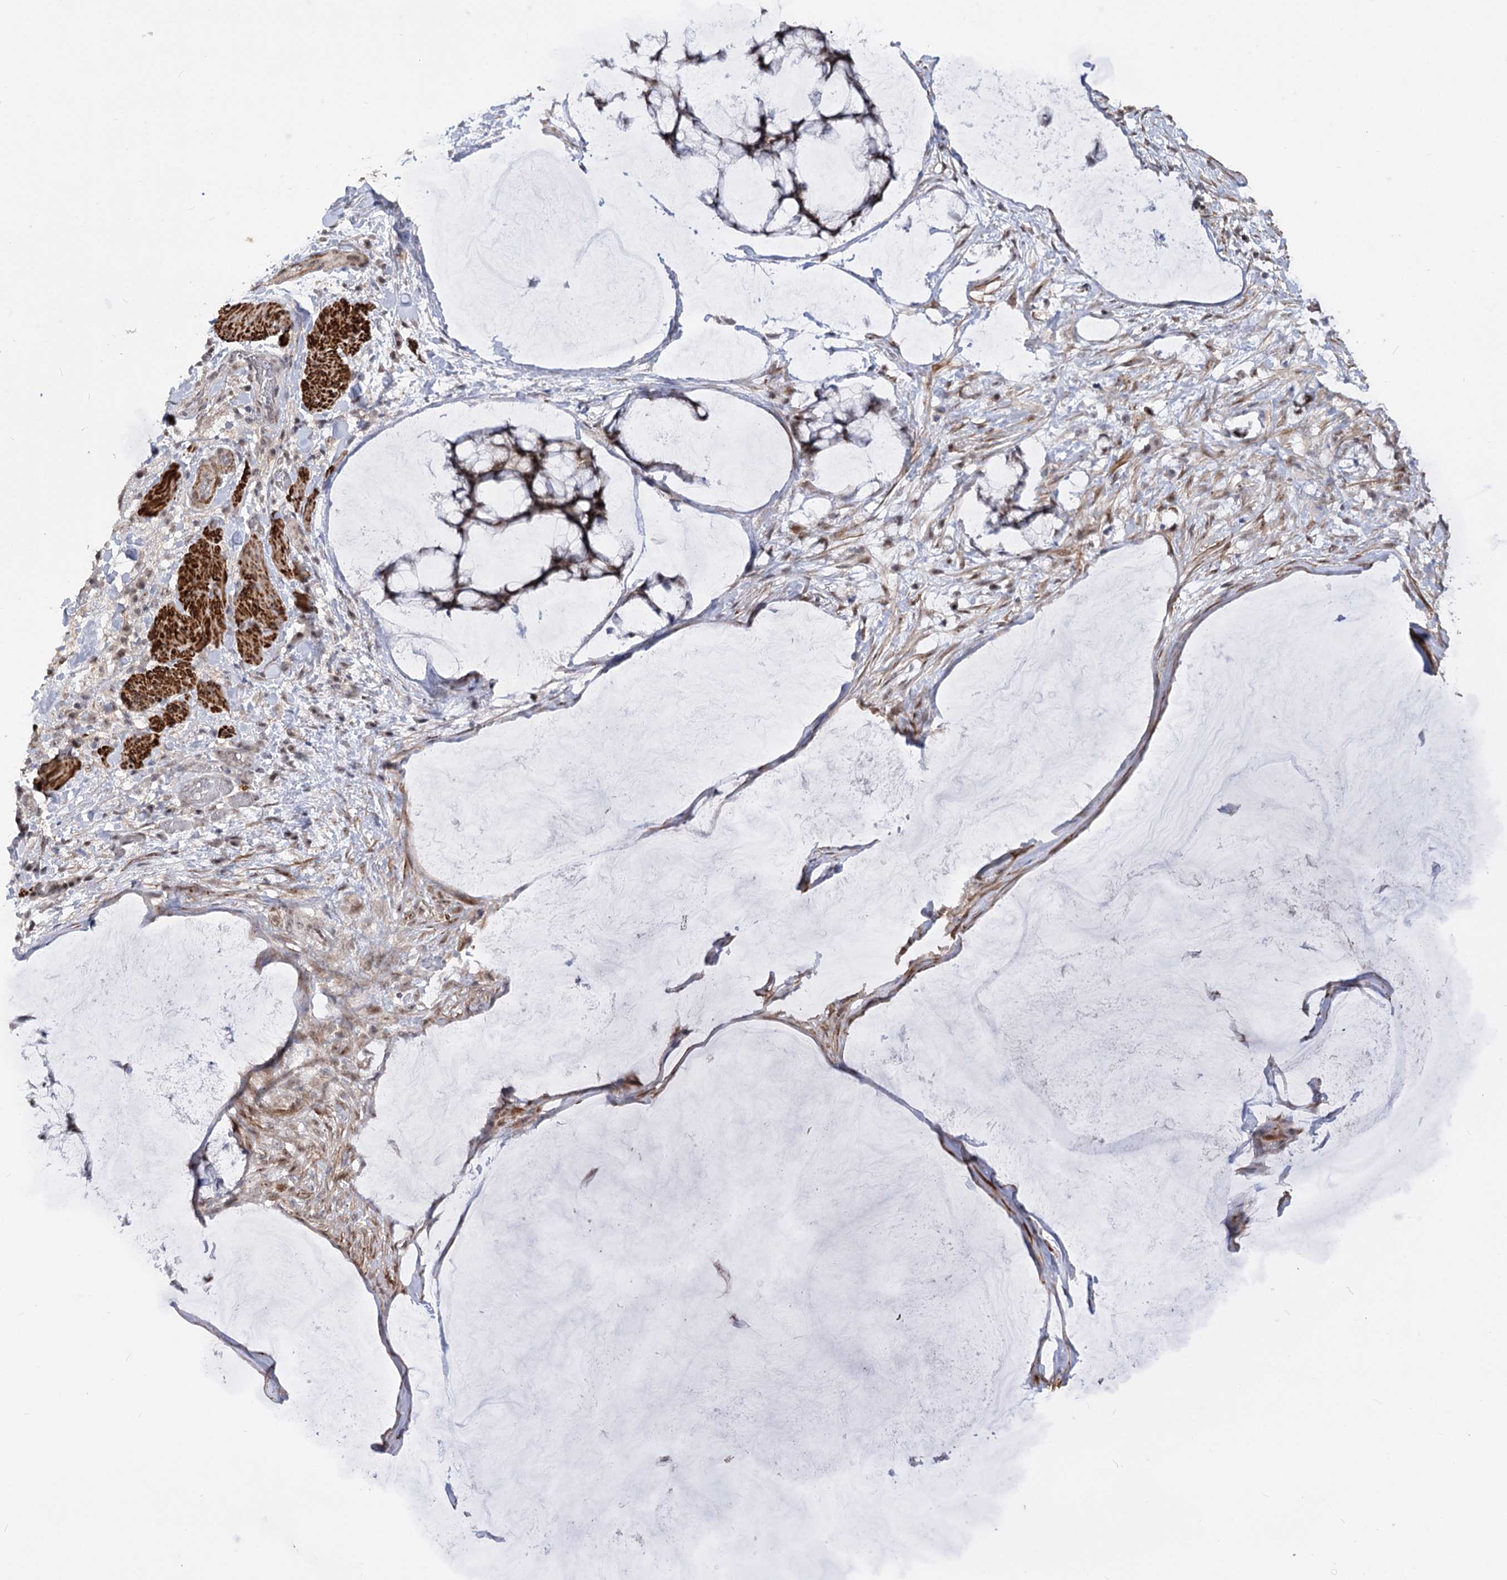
{"staining": {"intensity": "moderate", "quantity": ">75%", "location": "nuclear"}, "tissue": "ovarian cancer", "cell_type": "Tumor cells", "image_type": "cancer", "snomed": [{"axis": "morphology", "description": "Cystadenocarcinoma, mucinous, NOS"}, {"axis": "topography", "description": "Ovary"}], "caption": "Protein staining exhibits moderate nuclear expression in approximately >75% of tumor cells in mucinous cystadenocarcinoma (ovarian).", "gene": "ZSCAN23", "patient": {"sex": "female", "age": 42}}